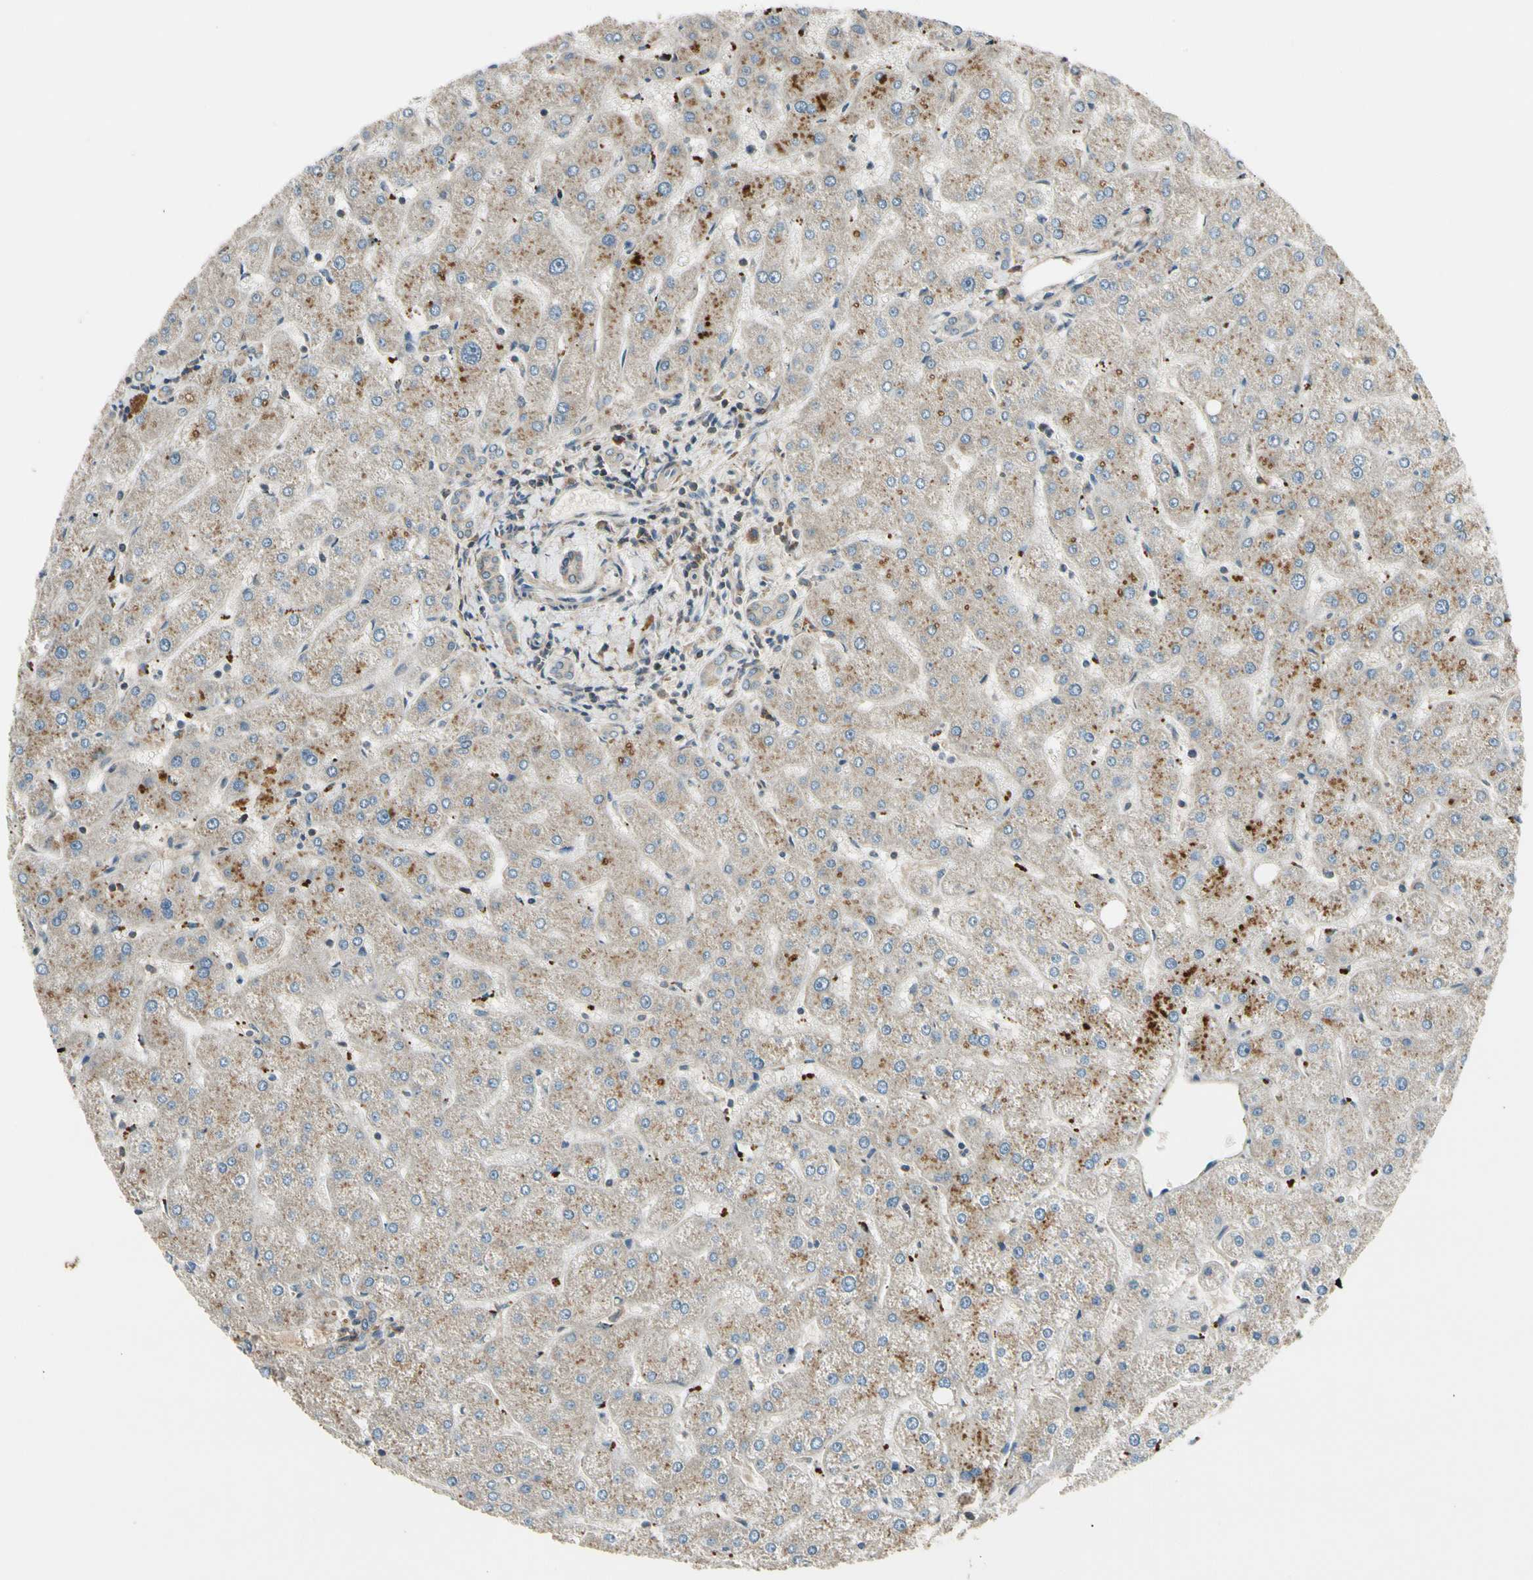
{"staining": {"intensity": "negative", "quantity": "none", "location": "none"}, "tissue": "liver", "cell_type": "Cholangiocytes", "image_type": "normal", "snomed": [{"axis": "morphology", "description": "Normal tissue, NOS"}, {"axis": "topography", "description": "Liver"}], "caption": "Human liver stained for a protein using IHC reveals no positivity in cholangiocytes.", "gene": "MST1R", "patient": {"sex": "male", "age": 67}}